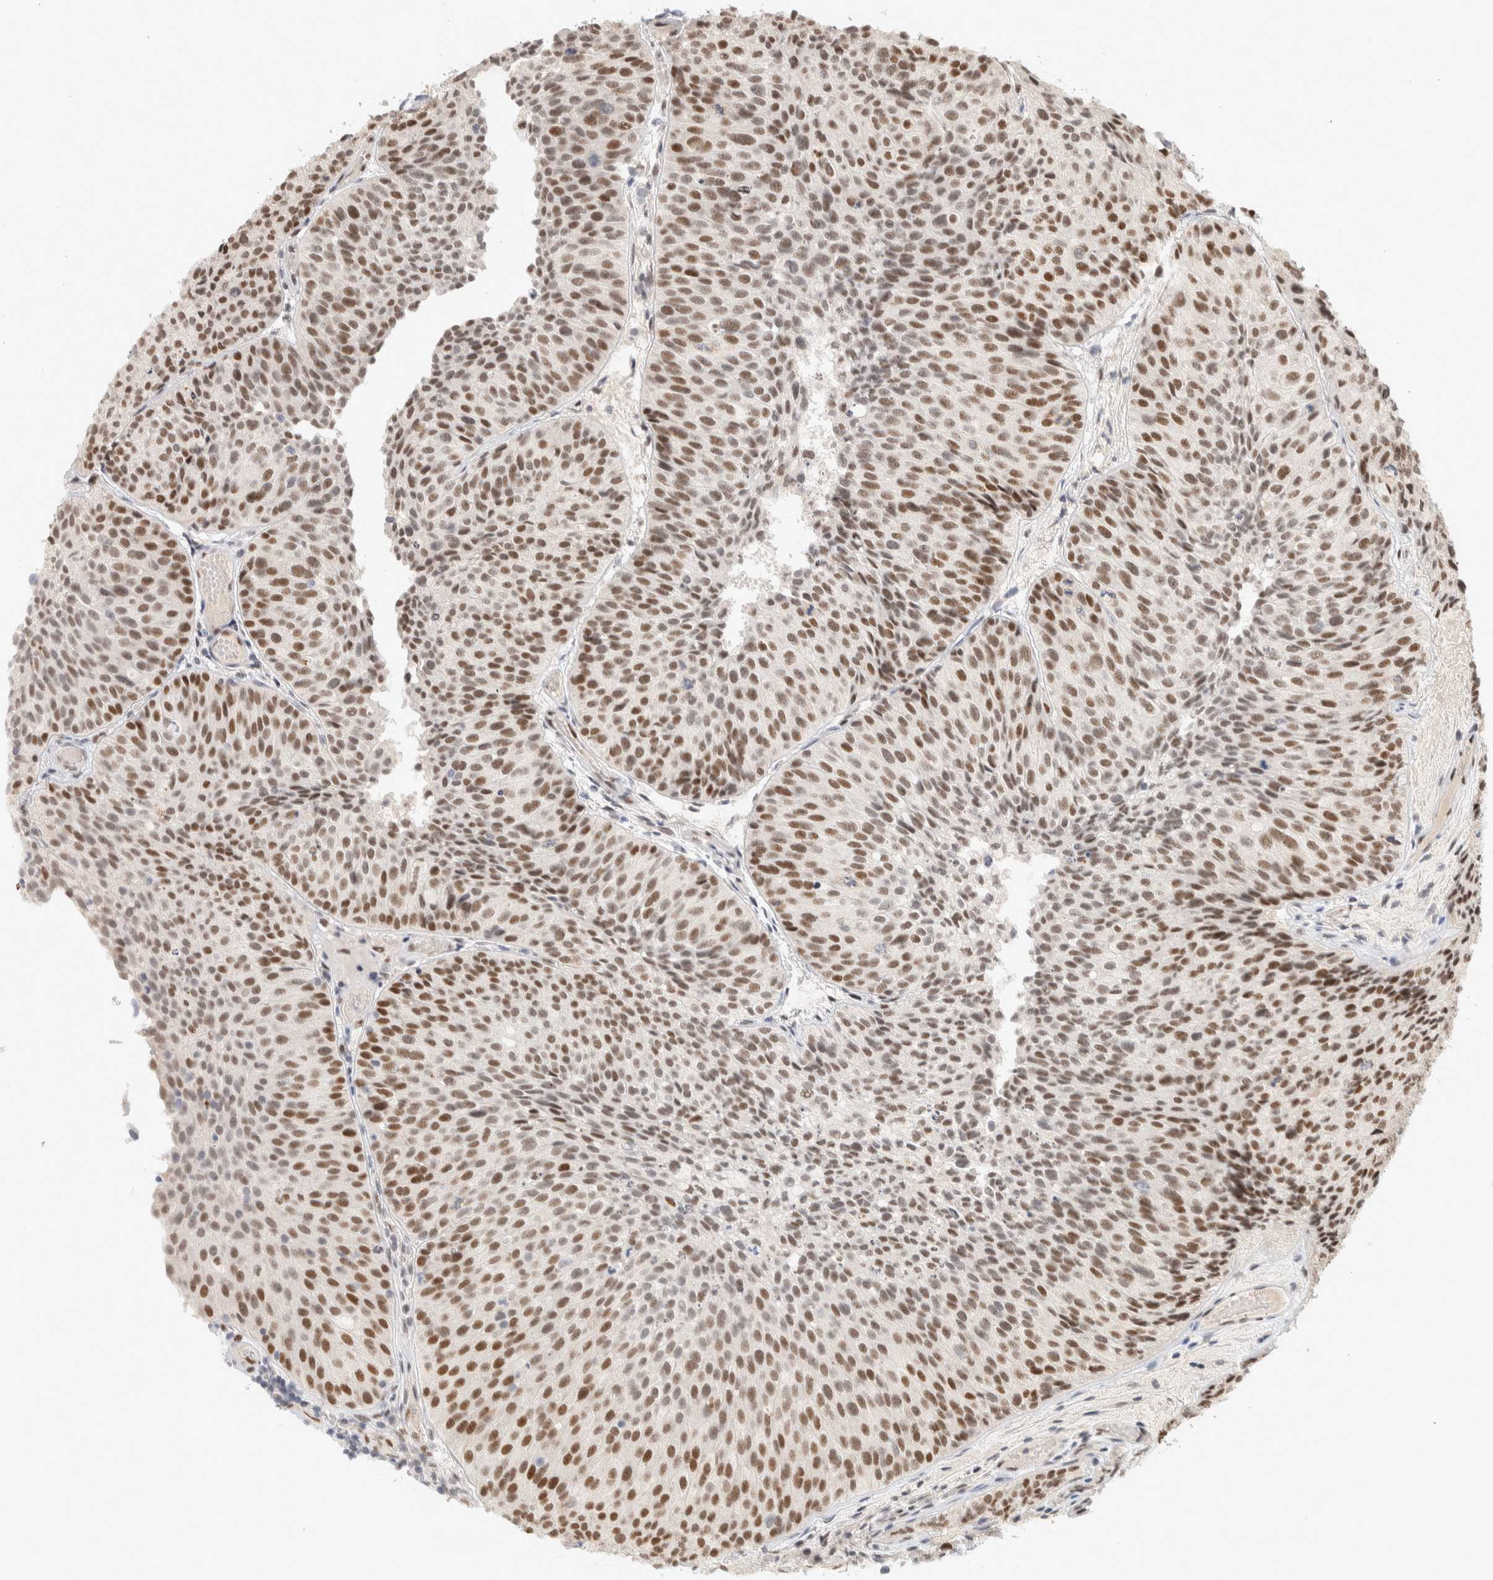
{"staining": {"intensity": "moderate", "quantity": ">75%", "location": "nuclear"}, "tissue": "urothelial cancer", "cell_type": "Tumor cells", "image_type": "cancer", "snomed": [{"axis": "morphology", "description": "Urothelial carcinoma, Low grade"}, {"axis": "topography", "description": "Urinary bladder"}], "caption": "Low-grade urothelial carcinoma tissue displays moderate nuclear staining in approximately >75% of tumor cells", "gene": "PUS7", "patient": {"sex": "male", "age": 86}}